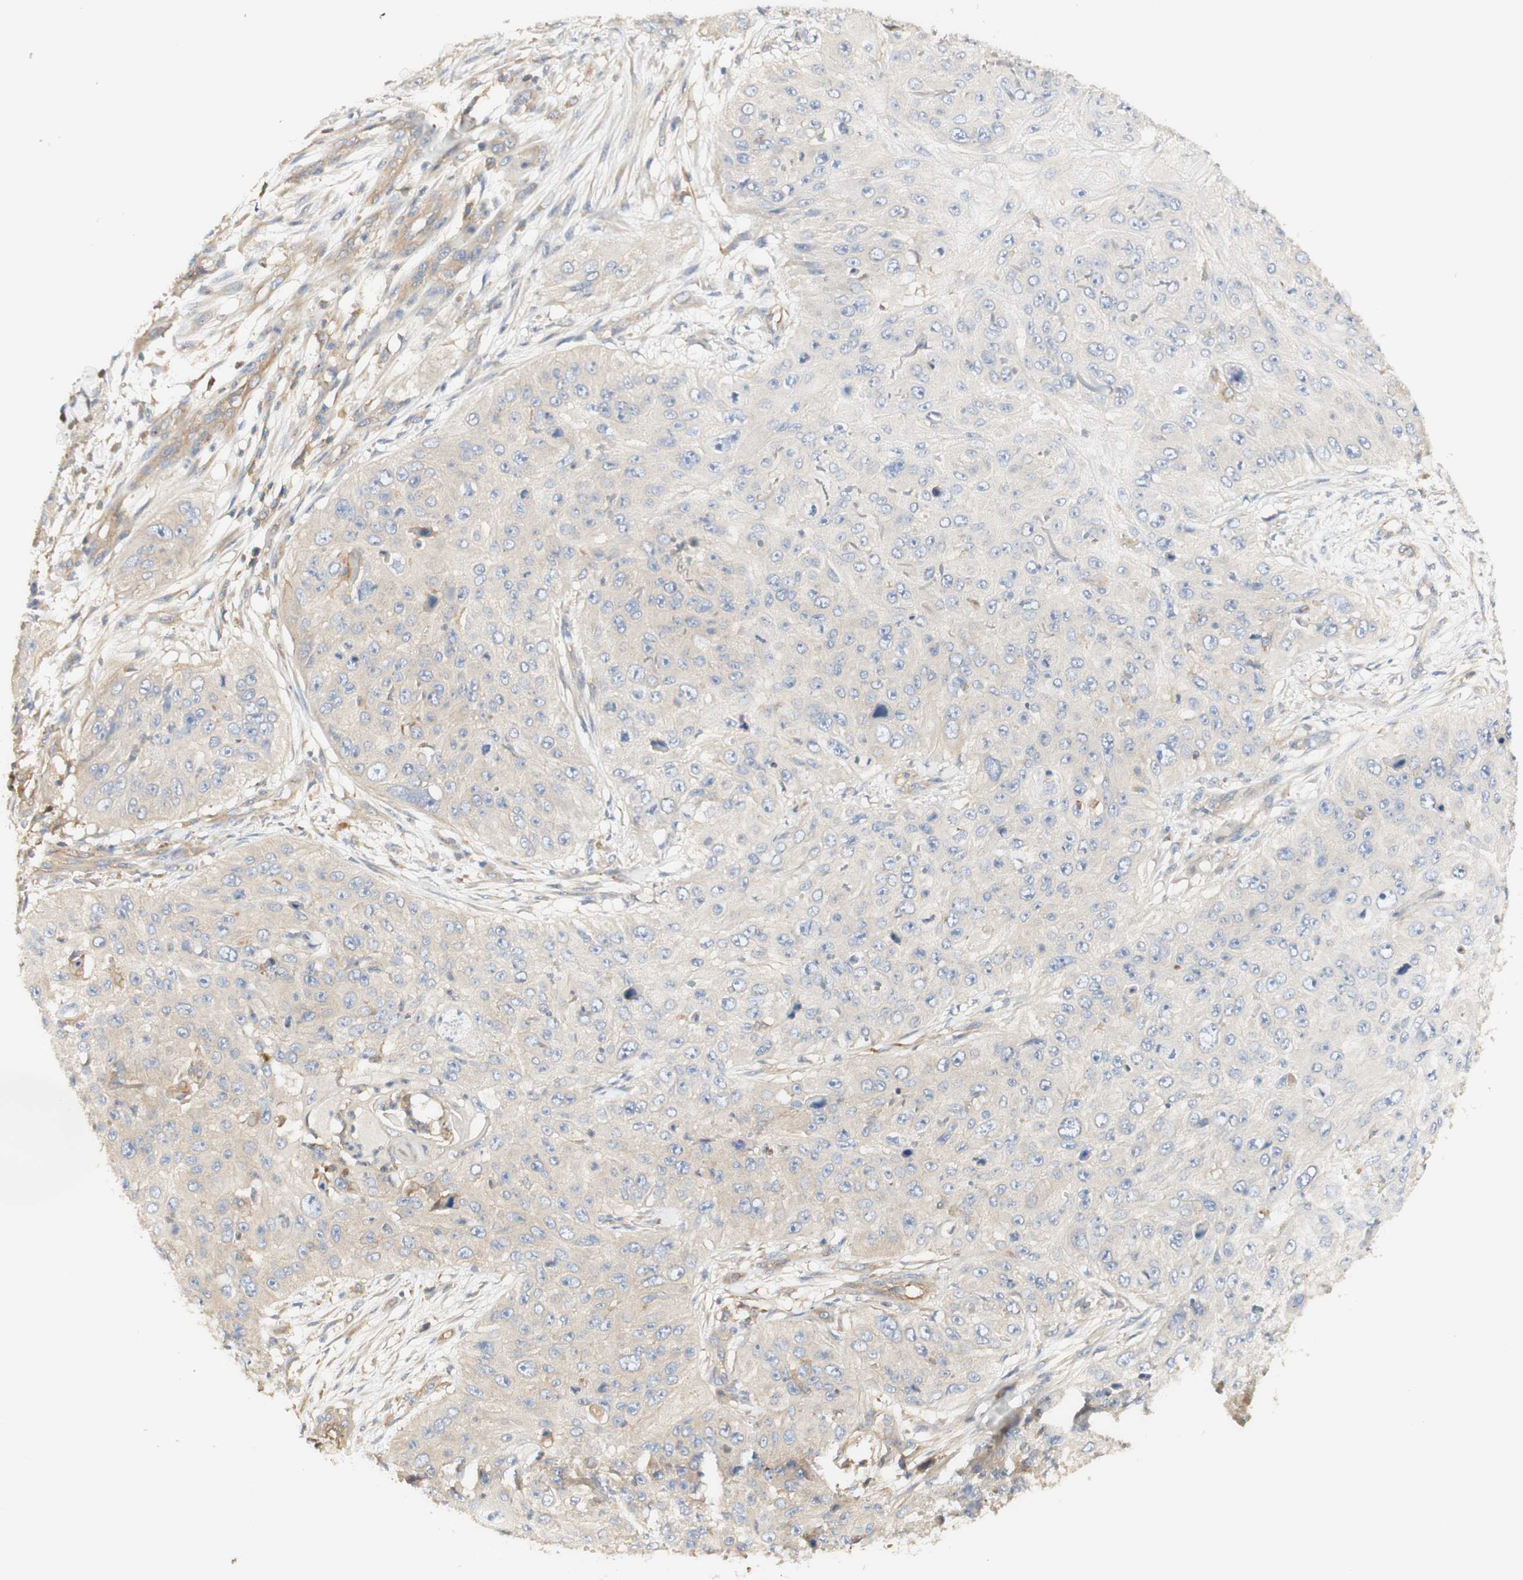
{"staining": {"intensity": "weak", "quantity": "25%-75%", "location": "cytoplasmic/membranous"}, "tissue": "skin cancer", "cell_type": "Tumor cells", "image_type": "cancer", "snomed": [{"axis": "morphology", "description": "Squamous cell carcinoma, NOS"}, {"axis": "topography", "description": "Skin"}], "caption": "Immunohistochemistry micrograph of human skin squamous cell carcinoma stained for a protein (brown), which displays low levels of weak cytoplasmic/membranous positivity in approximately 25%-75% of tumor cells.", "gene": "IKBKG", "patient": {"sex": "female", "age": 80}}